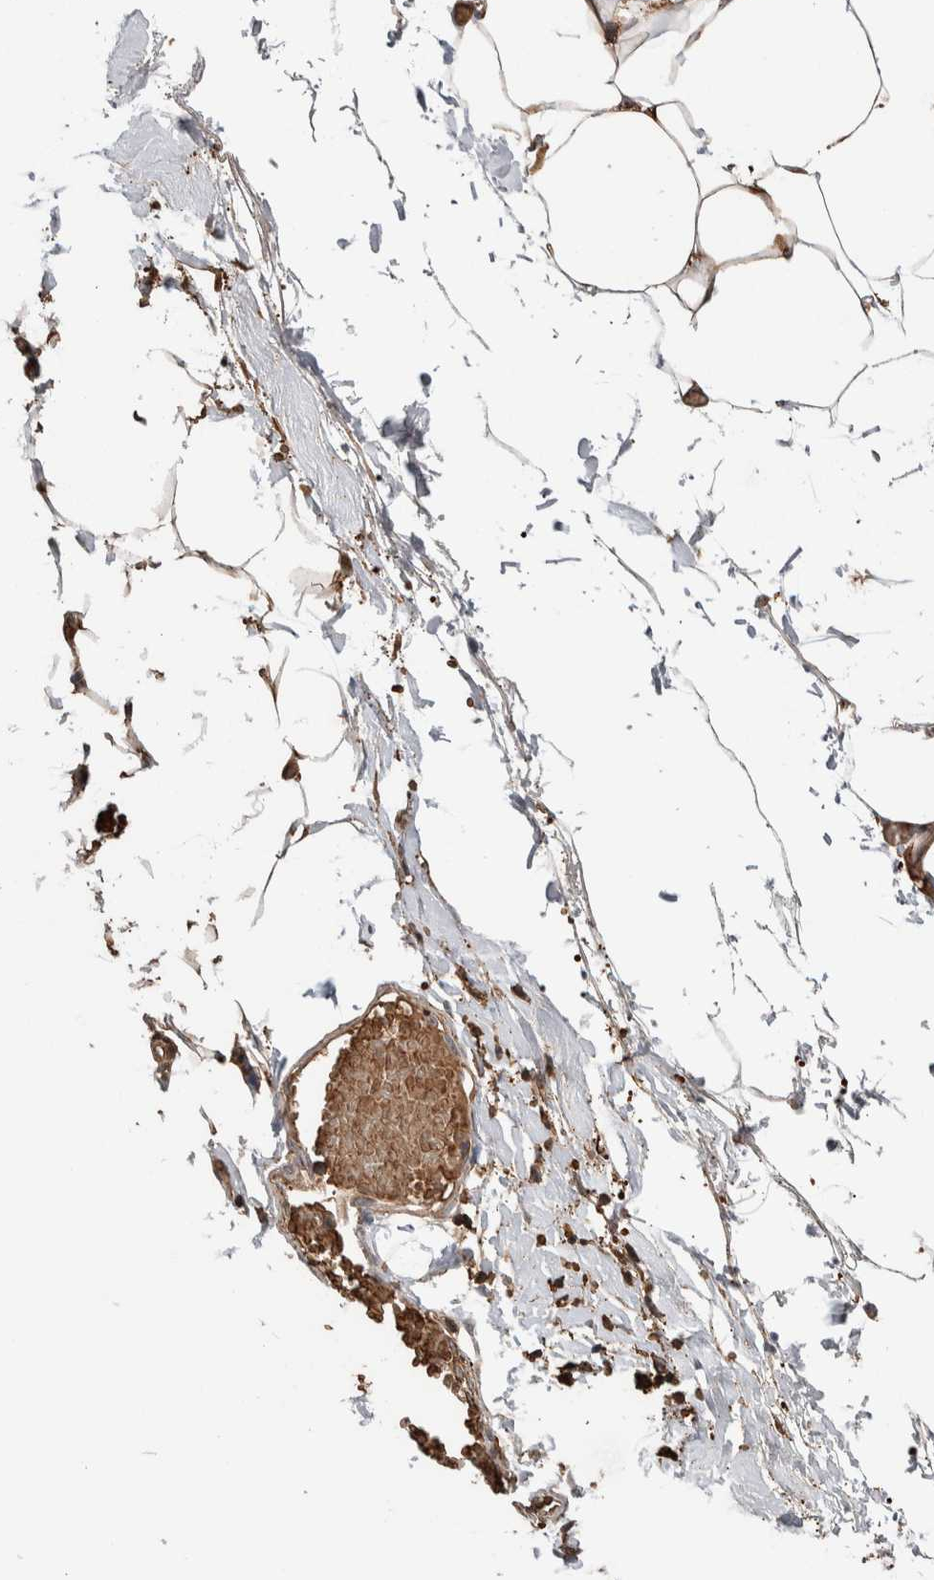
{"staining": {"intensity": "moderate", "quantity": "25%-75%", "location": "cytoplasmic/membranous"}, "tissue": "adipose tissue", "cell_type": "Adipocytes", "image_type": "normal", "snomed": [{"axis": "morphology", "description": "Normal tissue, NOS"}, {"axis": "morphology", "description": "Adenocarcinoma, NOS"}, {"axis": "topography", "description": "Colon"}, {"axis": "topography", "description": "Peripheral nerve tissue"}], "caption": "Adipose tissue stained with DAB IHC displays medium levels of moderate cytoplasmic/membranous positivity in approximately 25%-75% of adipocytes.", "gene": "ENPP2", "patient": {"sex": "male", "age": 14}}